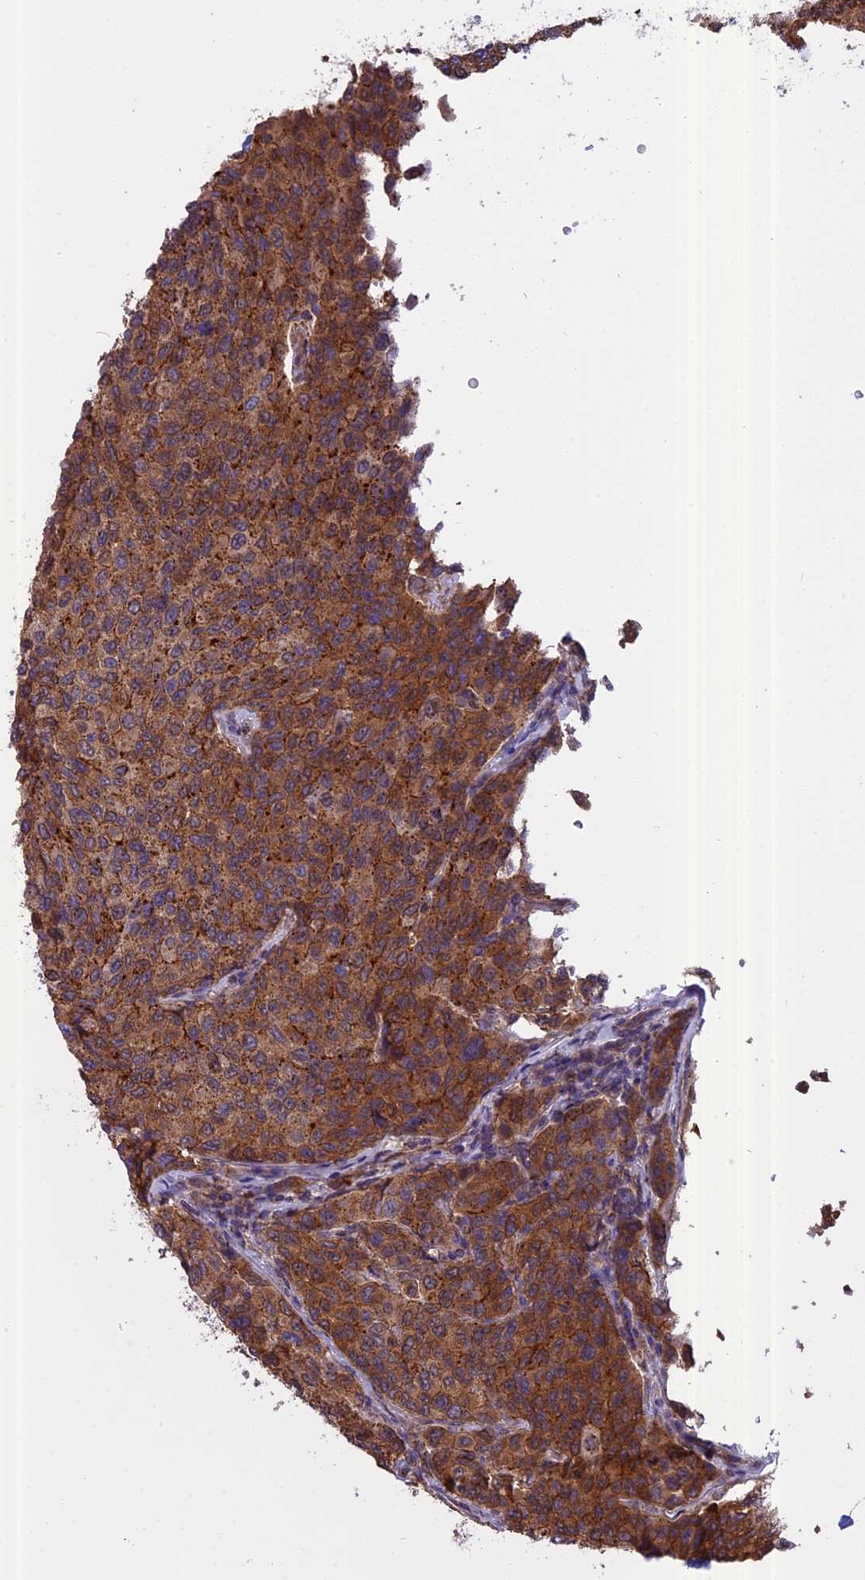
{"staining": {"intensity": "strong", "quantity": ">75%", "location": "cytoplasmic/membranous"}, "tissue": "breast cancer", "cell_type": "Tumor cells", "image_type": "cancer", "snomed": [{"axis": "morphology", "description": "Duct carcinoma"}, {"axis": "topography", "description": "Breast"}], "caption": "Tumor cells display high levels of strong cytoplasmic/membranous expression in about >75% of cells in breast invasive ductal carcinoma. Immunohistochemistry (ihc) stains the protein in brown and the nuclei are stained blue.", "gene": "CHMP2A", "patient": {"sex": "female", "age": 55}}